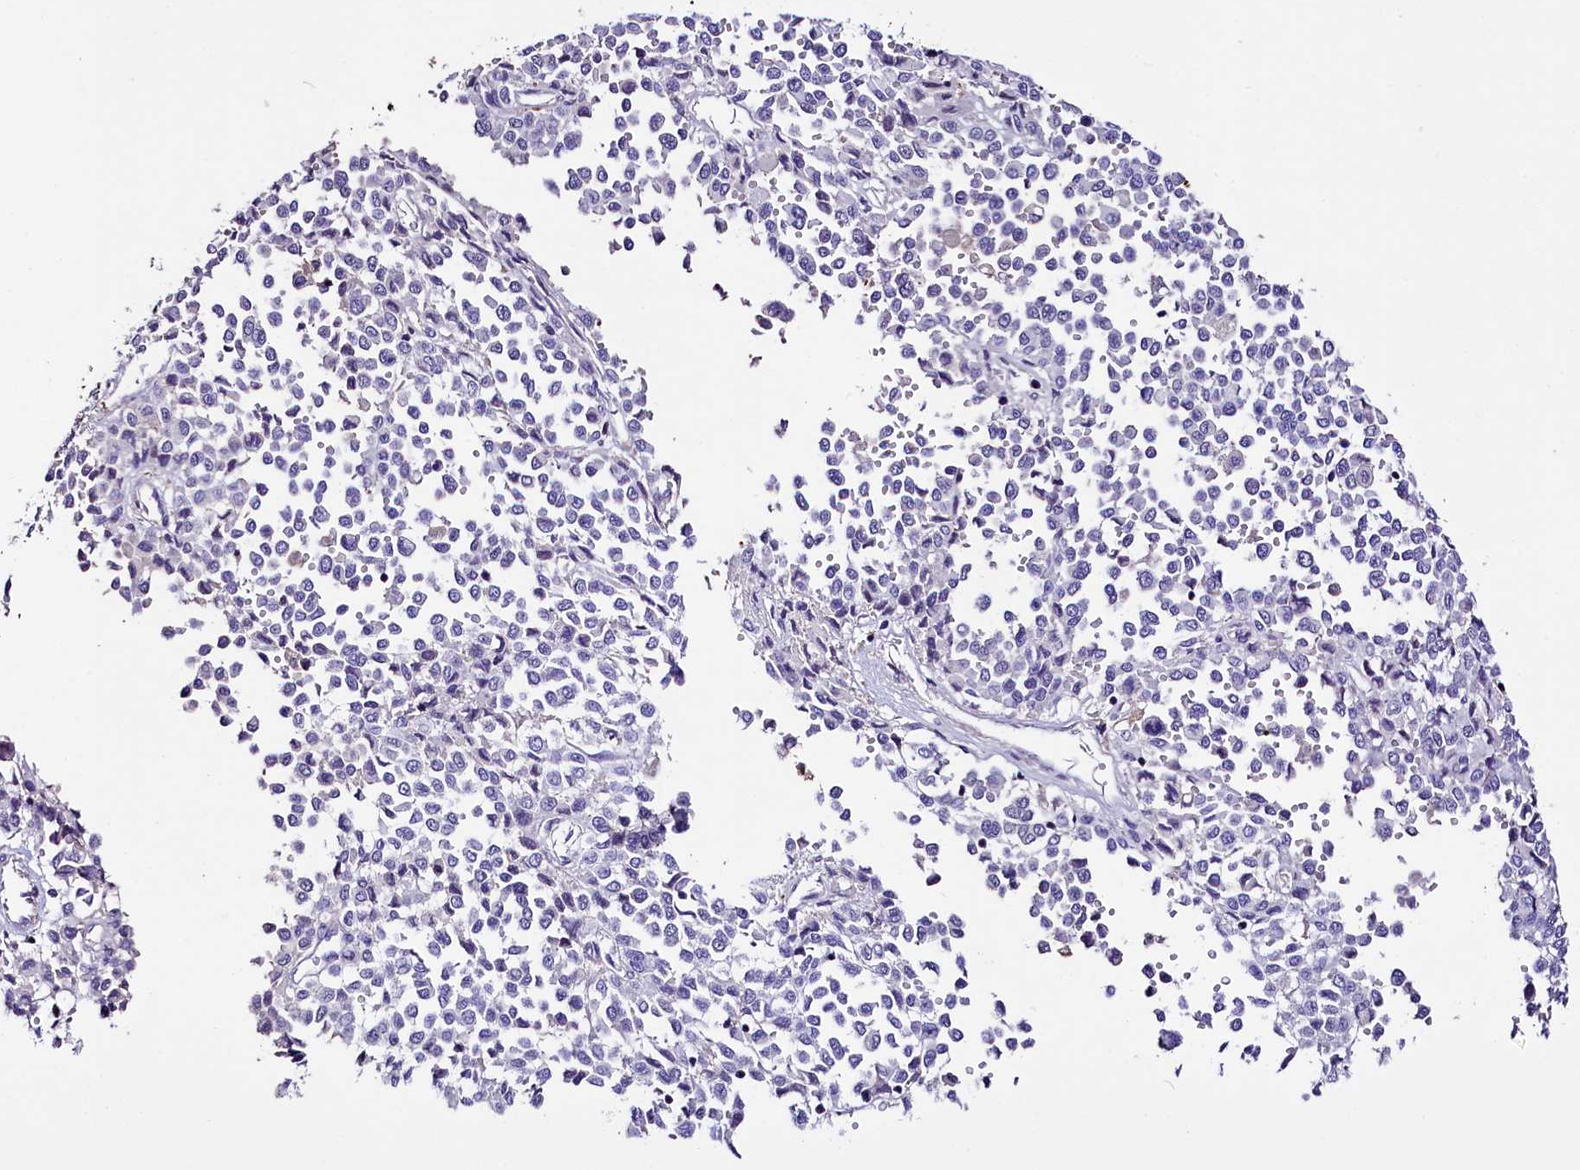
{"staining": {"intensity": "negative", "quantity": "none", "location": "none"}, "tissue": "melanoma", "cell_type": "Tumor cells", "image_type": "cancer", "snomed": [{"axis": "morphology", "description": "Malignant melanoma, Metastatic site"}, {"axis": "topography", "description": "Pancreas"}], "caption": "Immunohistochemistry image of human melanoma stained for a protein (brown), which shows no expression in tumor cells.", "gene": "MEX3B", "patient": {"sex": "female", "age": 30}}